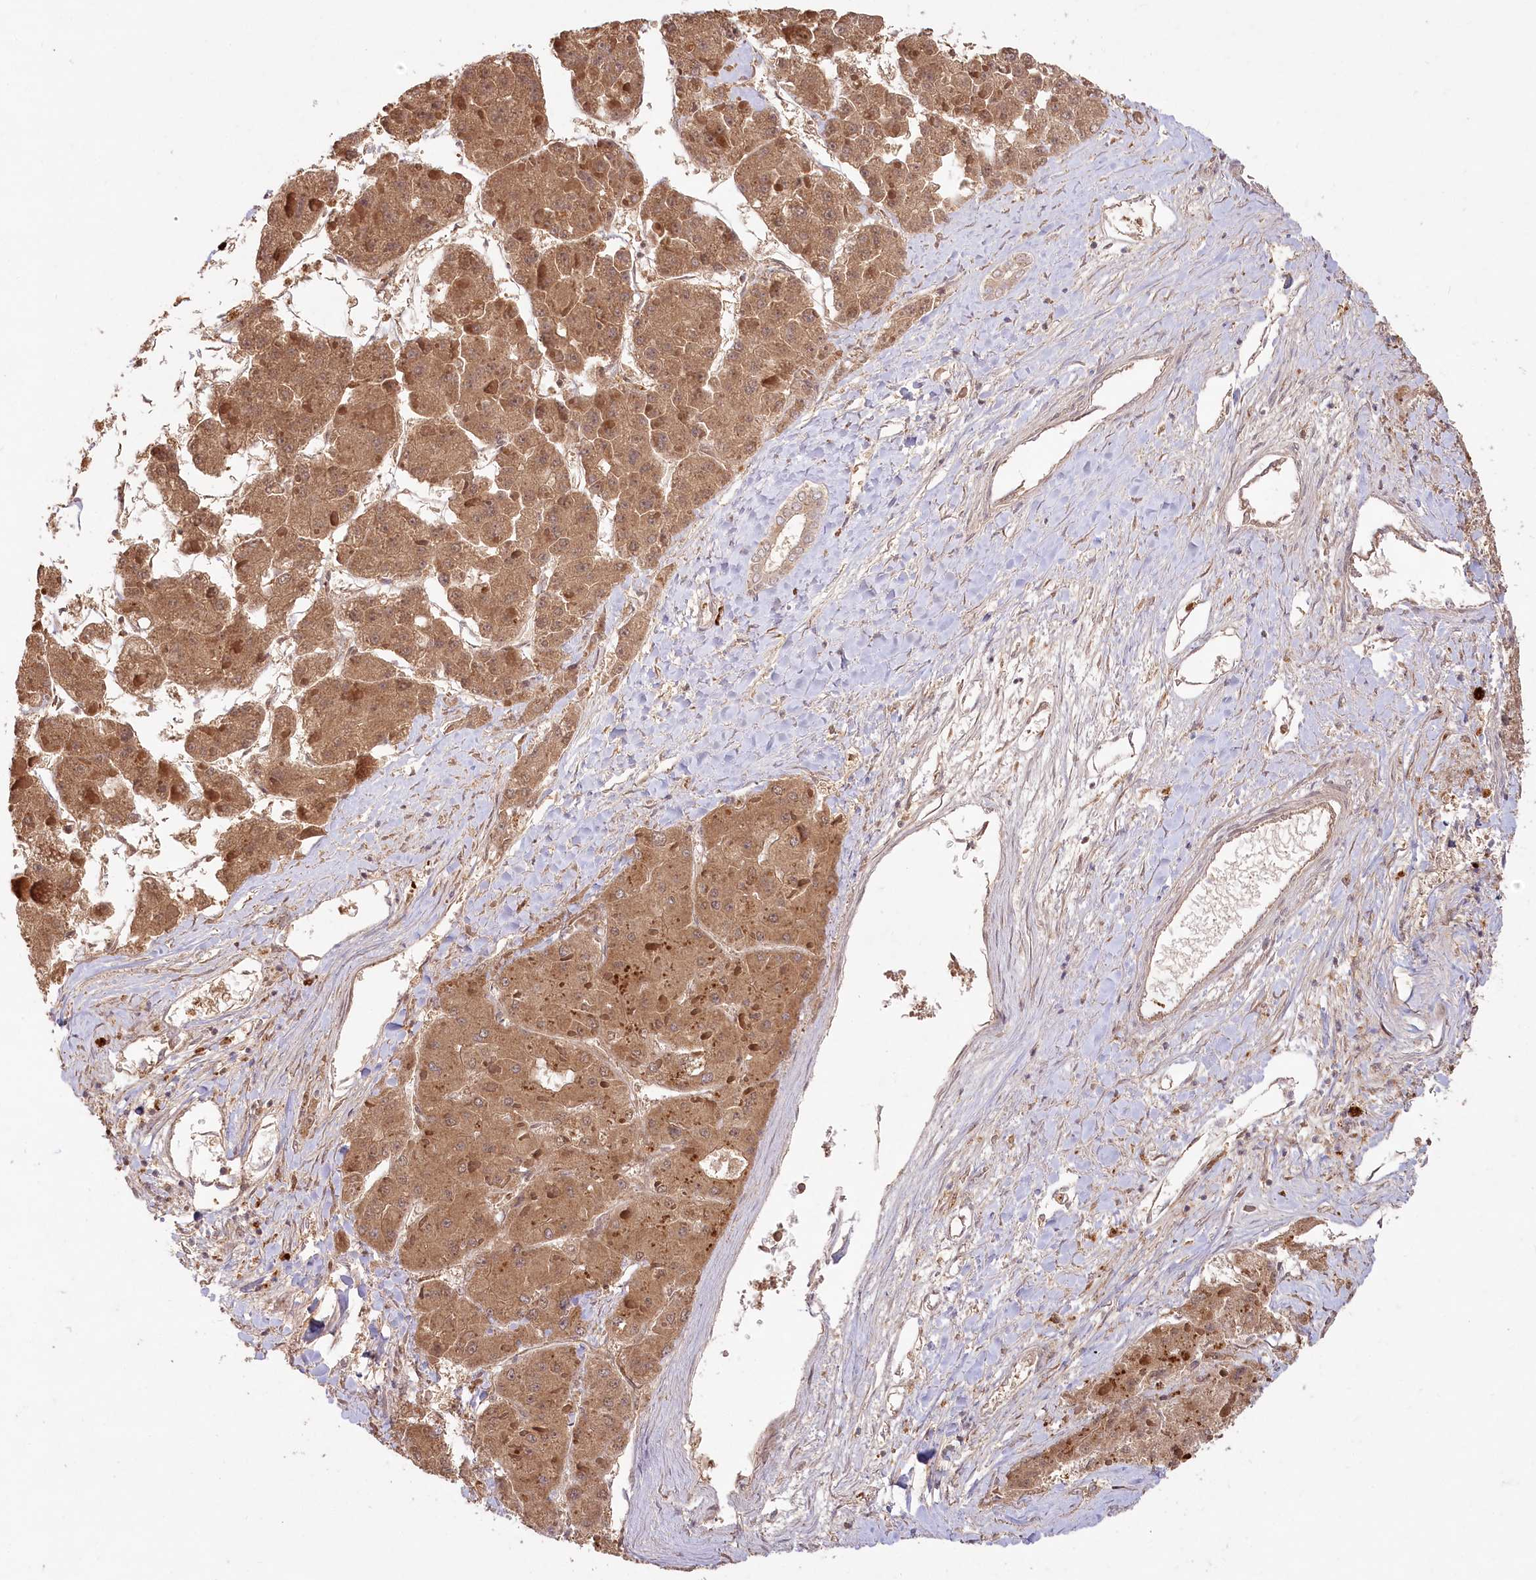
{"staining": {"intensity": "moderate", "quantity": ">75%", "location": "cytoplasmic/membranous"}, "tissue": "liver cancer", "cell_type": "Tumor cells", "image_type": "cancer", "snomed": [{"axis": "morphology", "description": "Carcinoma, Hepatocellular, NOS"}, {"axis": "topography", "description": "Liver"}], "caption": "Immunohistochemical staining of liver cancer (hepatocellular carcinoma) displays medium levels of moderate cytoplasmic/membranous staining in about >75% of tumor cells.", "gene": "IRAK1BP1", "patient": {"sex": "female", "age": 73}}